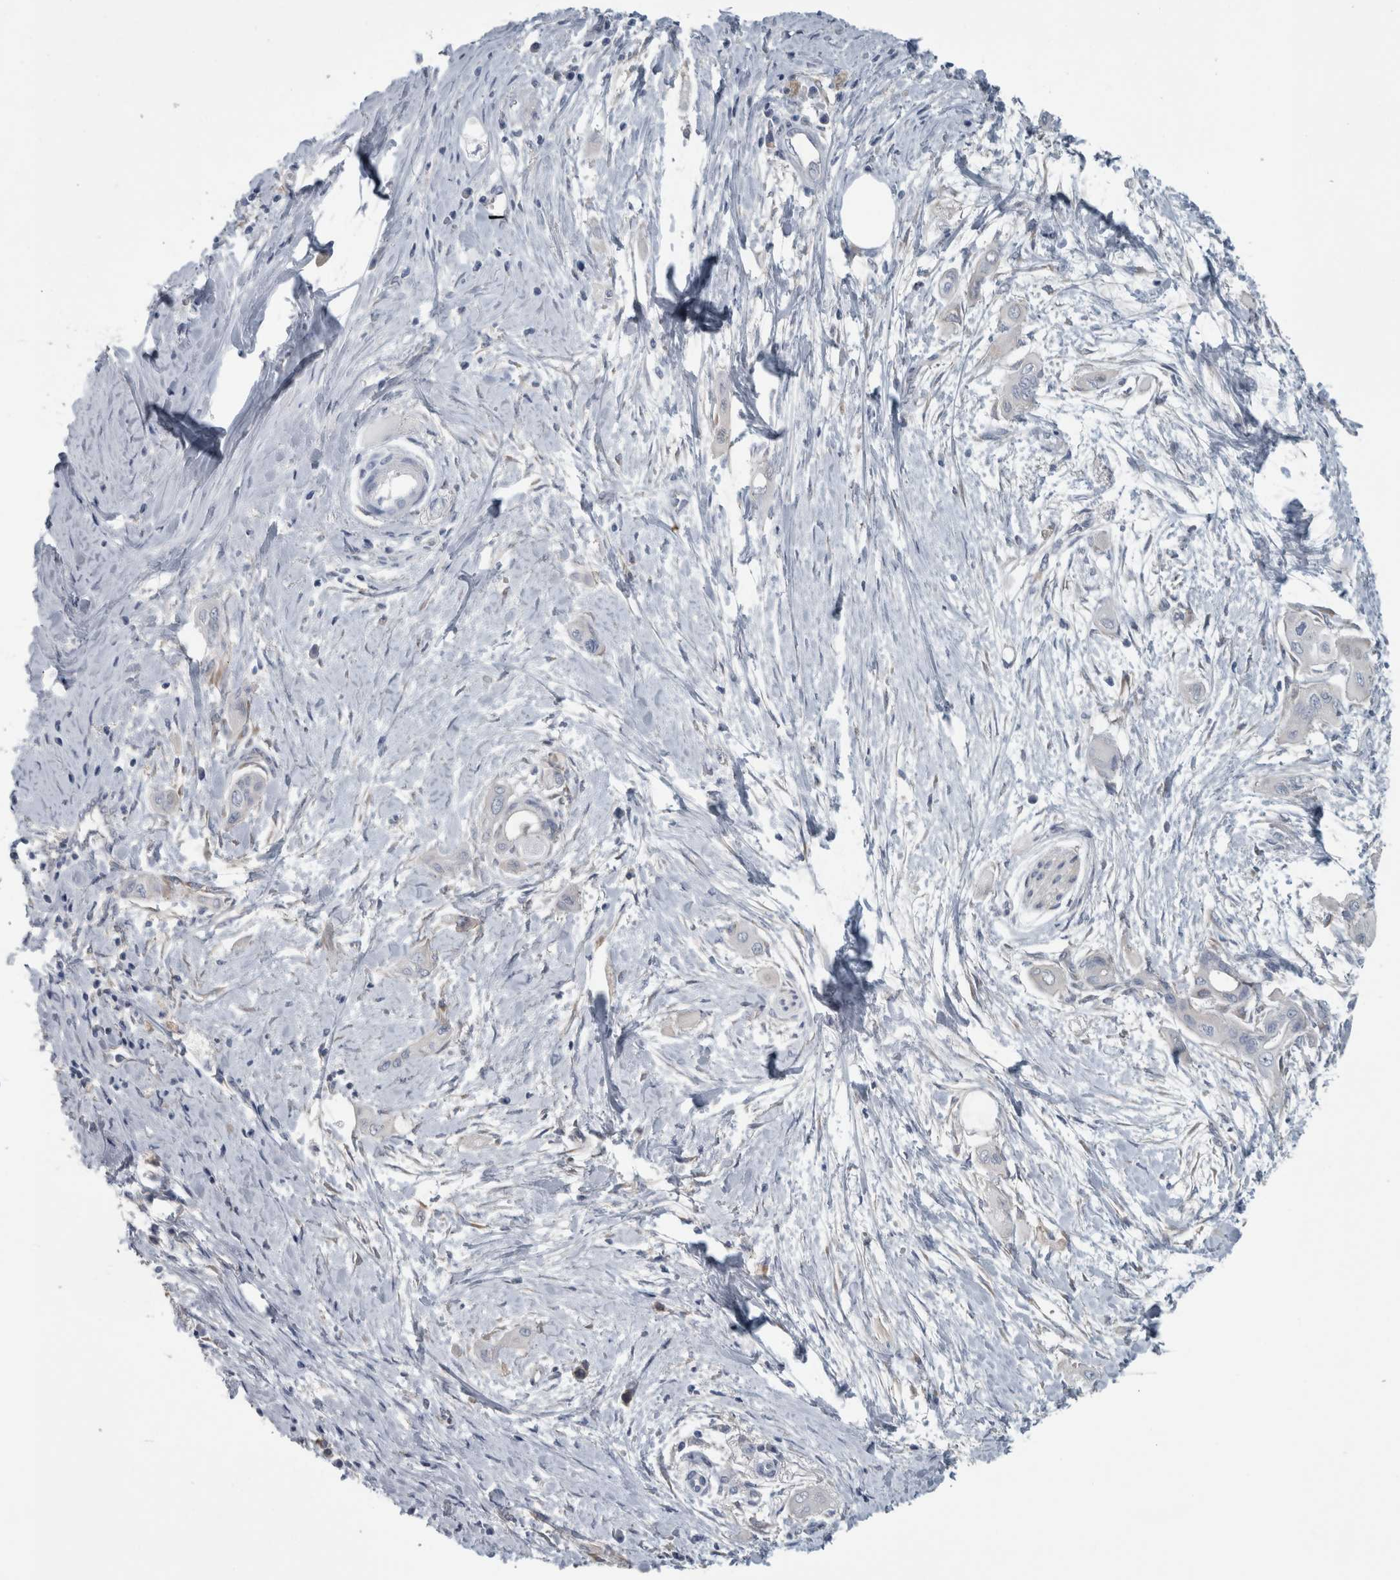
{"staining": {"intensity": "negative", "quantity": "none", "location": "none"}, "tissue": "pancreatic cancer", "cell_type": "Tumor cells", "image_type": "cancer", "snomed": [{"axis": "morphology", "description": "Adenocarcinoma, NOS"}, {"axis": "topography", "description": "Pancreas"}], "caption": "Pancreatic cancer was stained to show a protein in brown. There is no significant positivity in tumor cells.", "gene": "SH3GL2", "patient": {"sex": "male", "age": 59}}